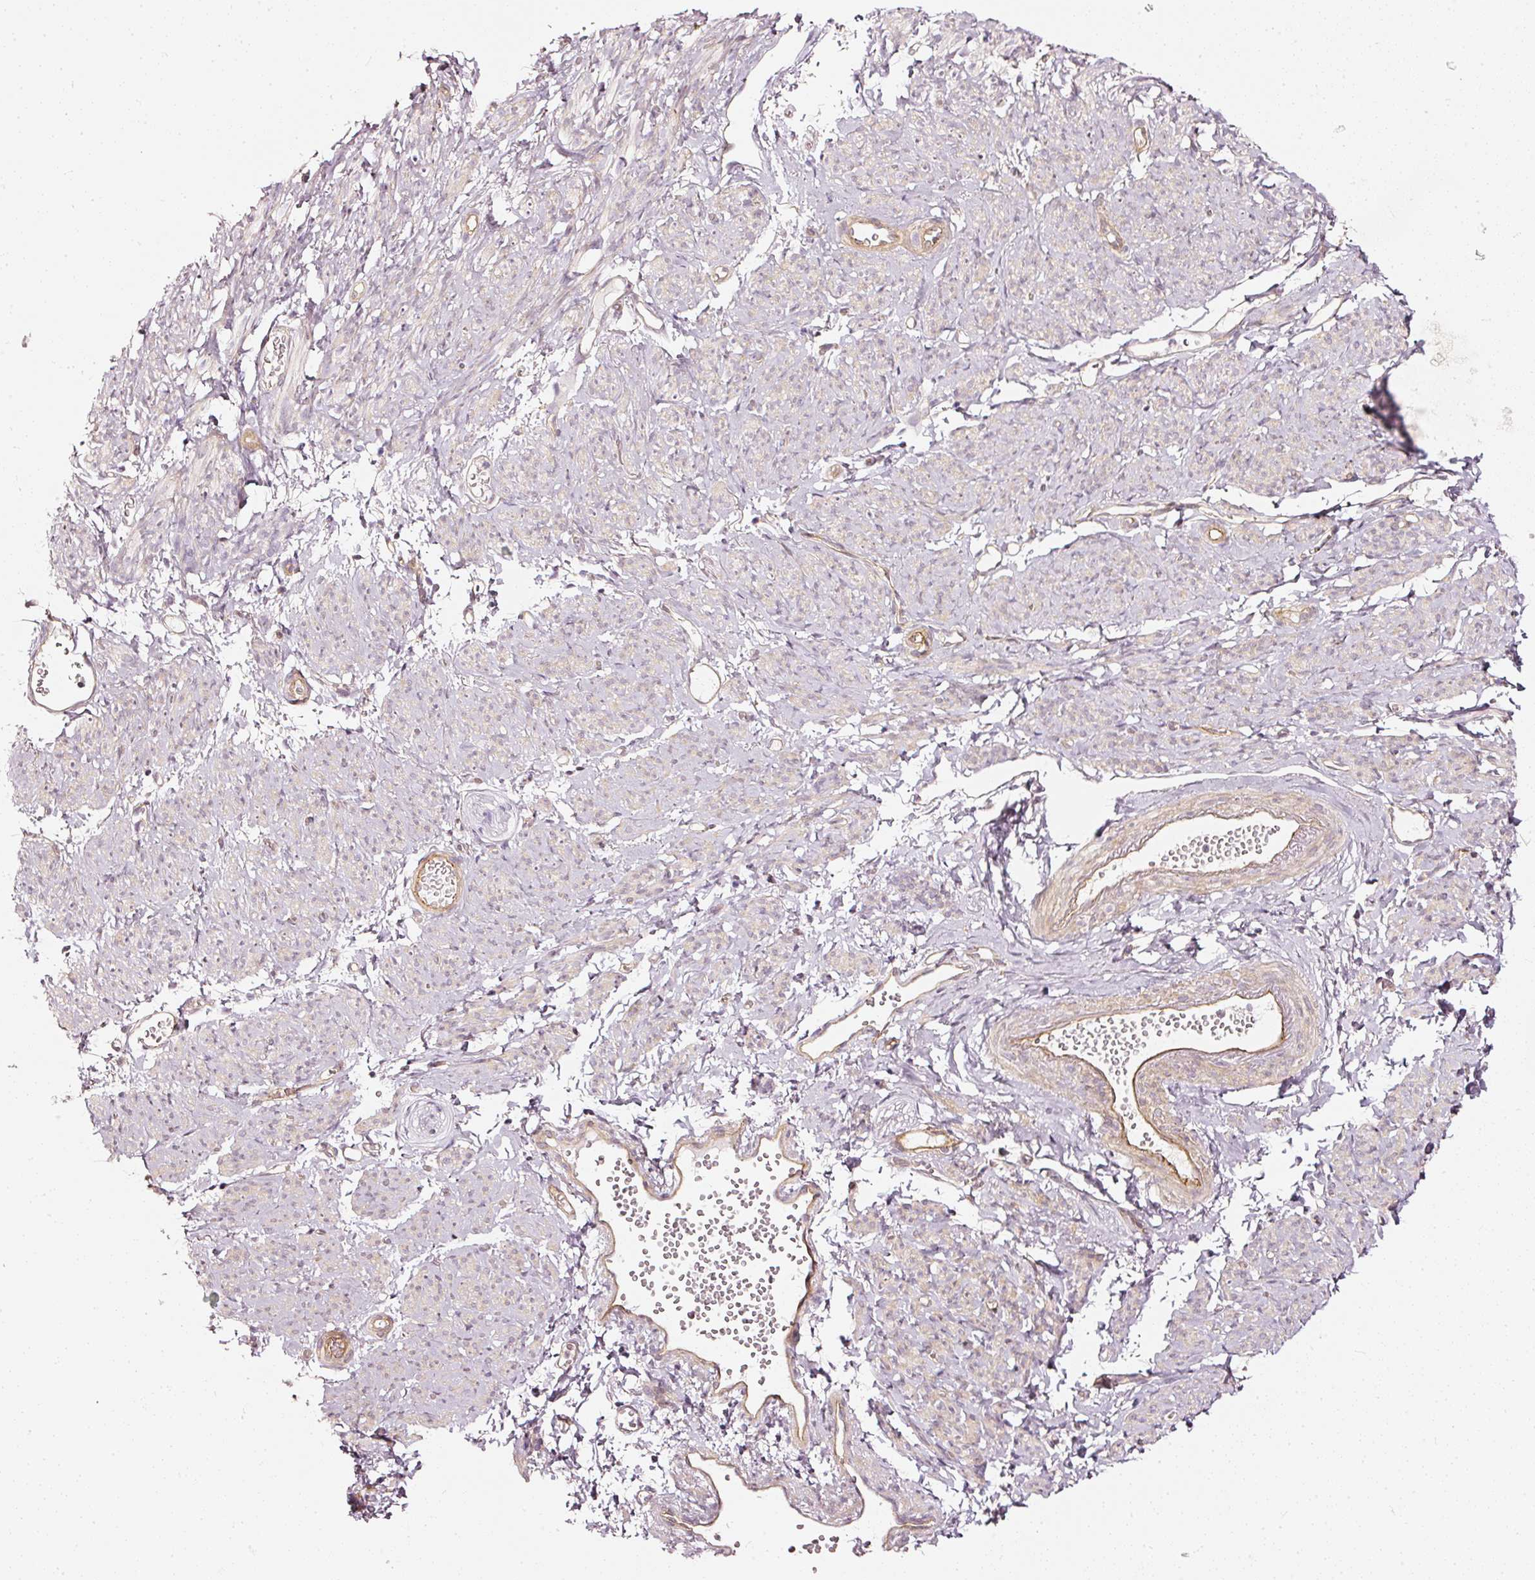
{"staining": {"intensity": "weak", "quantity": ">75%", "location": "cytoplasmic/membranous"}, "tissue": "smooth muscle", "cell_type": "Smooth muscle cells", "image_type": "normal", "snomed": [{"axis": "morphology", "description": "Normal tissue, NOS"}, {"axis": "topography", "description": "Smooth muscle"}], "caption": "A photomicrograph of smooth muscle stained for a protein demonstrates weak cytoplasmic/membranous brown staining in smooth muscle cells. (DAB IHC with brightfield microscopy, high magnification).", "gene": "DRD2", "patient": {"sex": "female", "age": 65}}